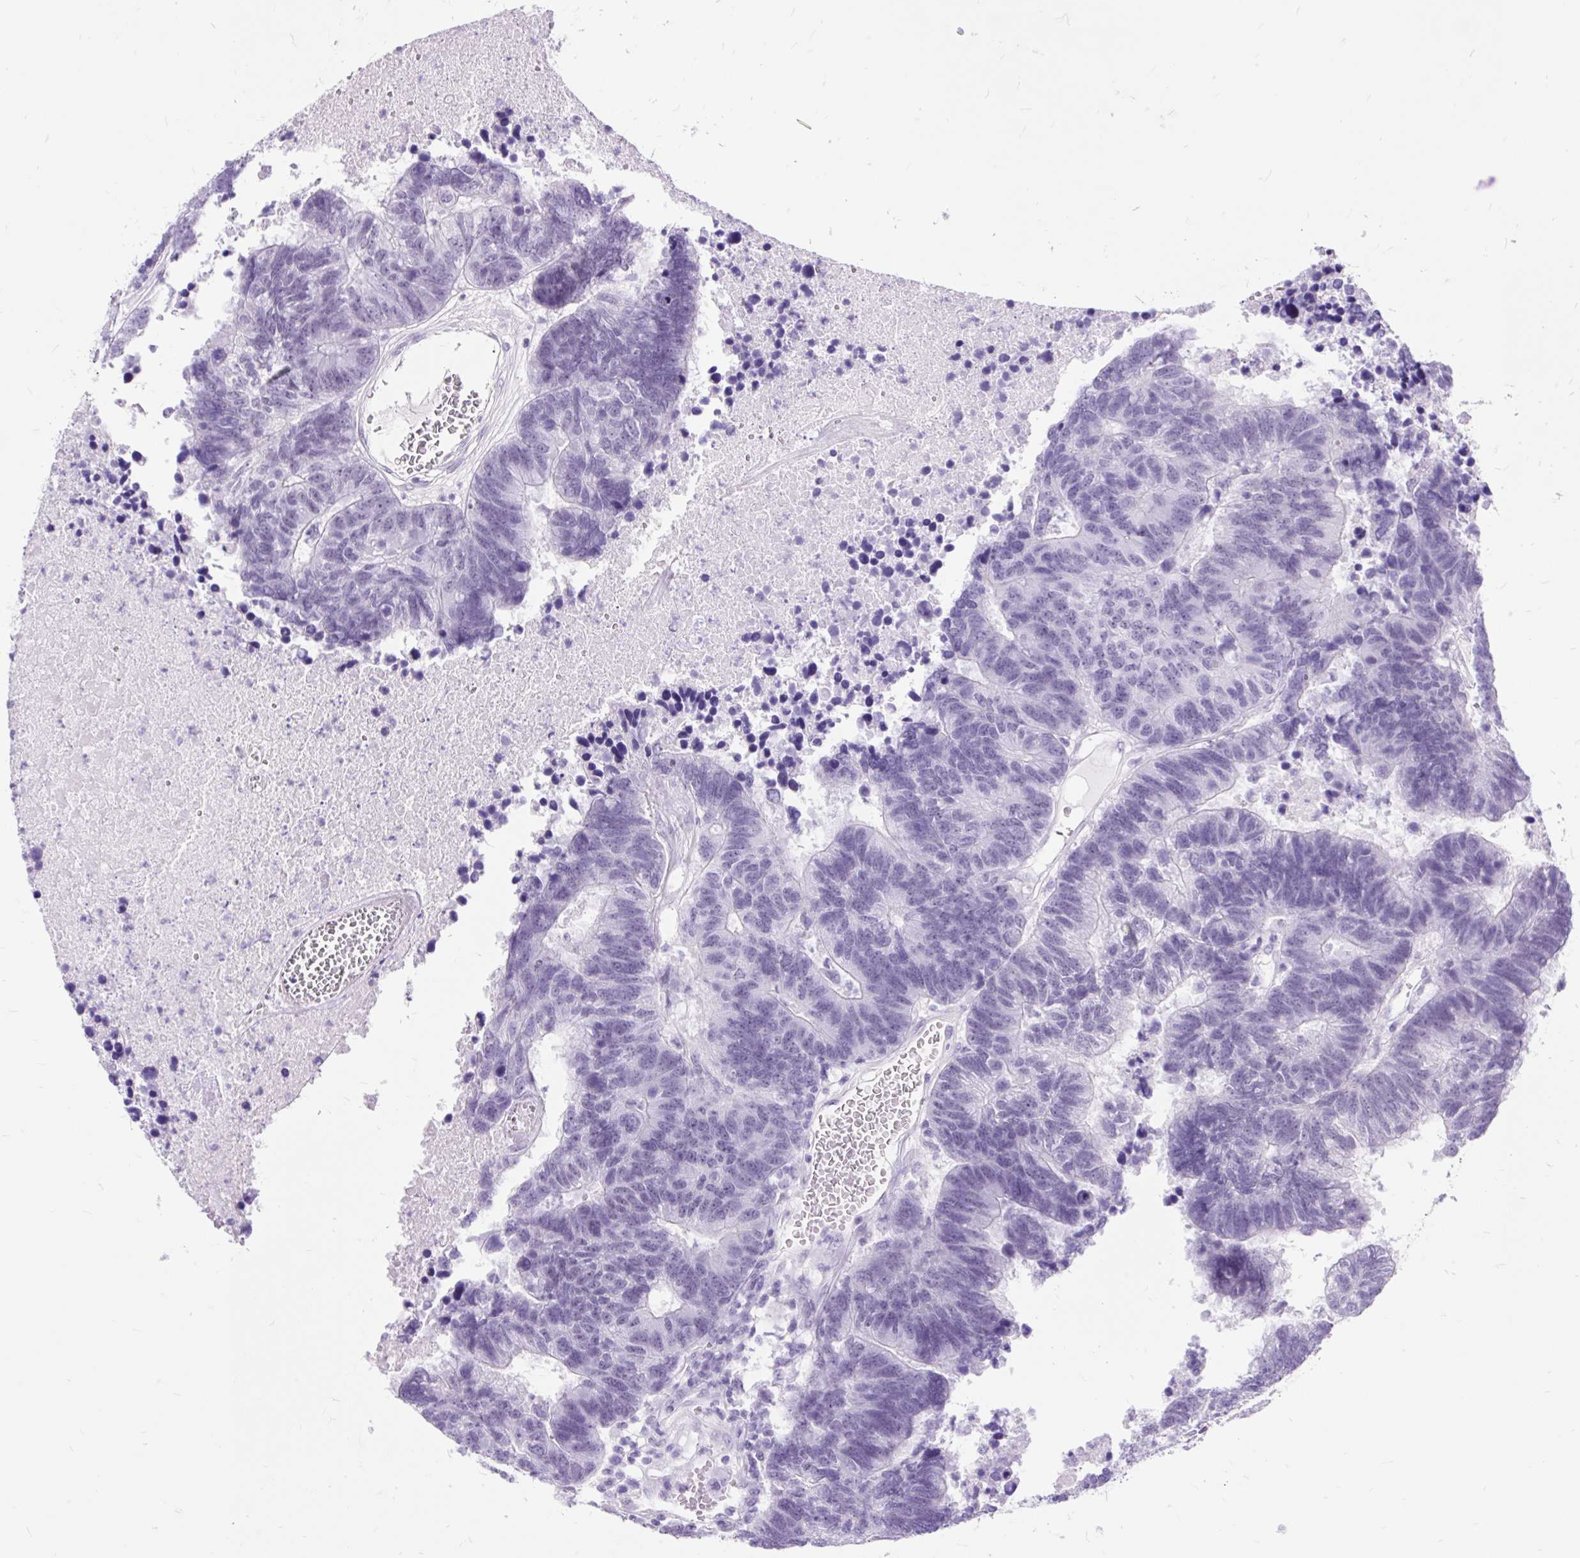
{"staining": {"intensity": "negative", "quantity": "none", "location": "none"}, "tissue": "colorectal cancer", "cell_type": "Tumor cells", "image_type": "cancer", "snomed": [{"axis": "morphology", "description": "Adenocarcinoma, NOS"}, {"axis": "topography", "description": "Colon"}], "caption": "Tumor cells are negative for brown protein staining in colorectal adenocarcinoma.", "gene": "SCGB1A1", "patient": {"sex": "female", "age": 48}}